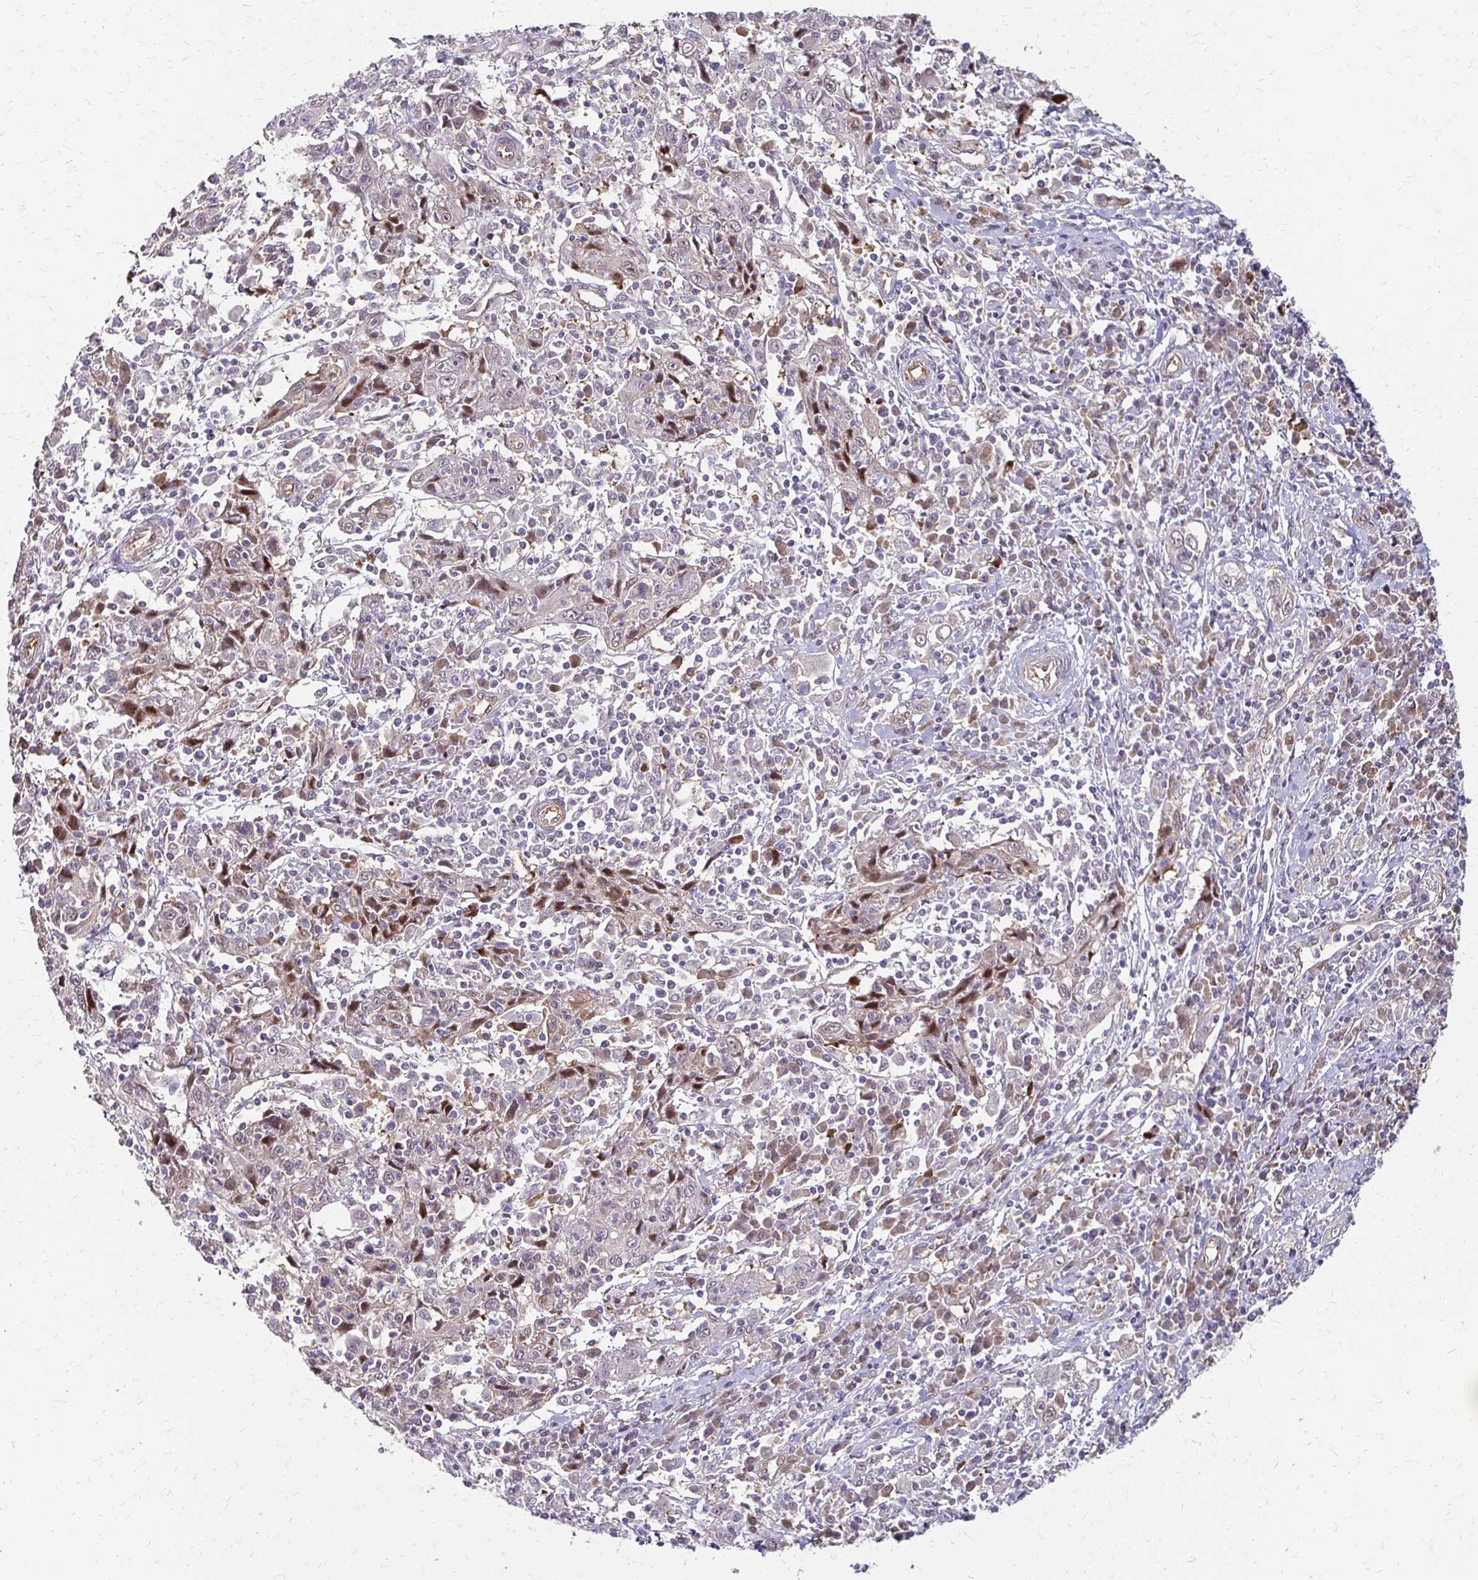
{"staining": {"intensity": "weak", "quantity": "<25%", "location": "cytoplasmic/membranous,nuclear"}, "tissue": "cervical cancer", "cell_type": "Tumor cells", "image_type": "cancer", "snomed": [{"axis": "morphology", "description": "Squamous cell carcinoma, NOS"}, {"axis": "topography", "description": "Cervix"}], "caption": "Cervical cancer was stained to show a protein in brown. There is no significant expression in tumor cells.", "gene": "CFL2", "patient": {"sex": "female", "age": 46}}